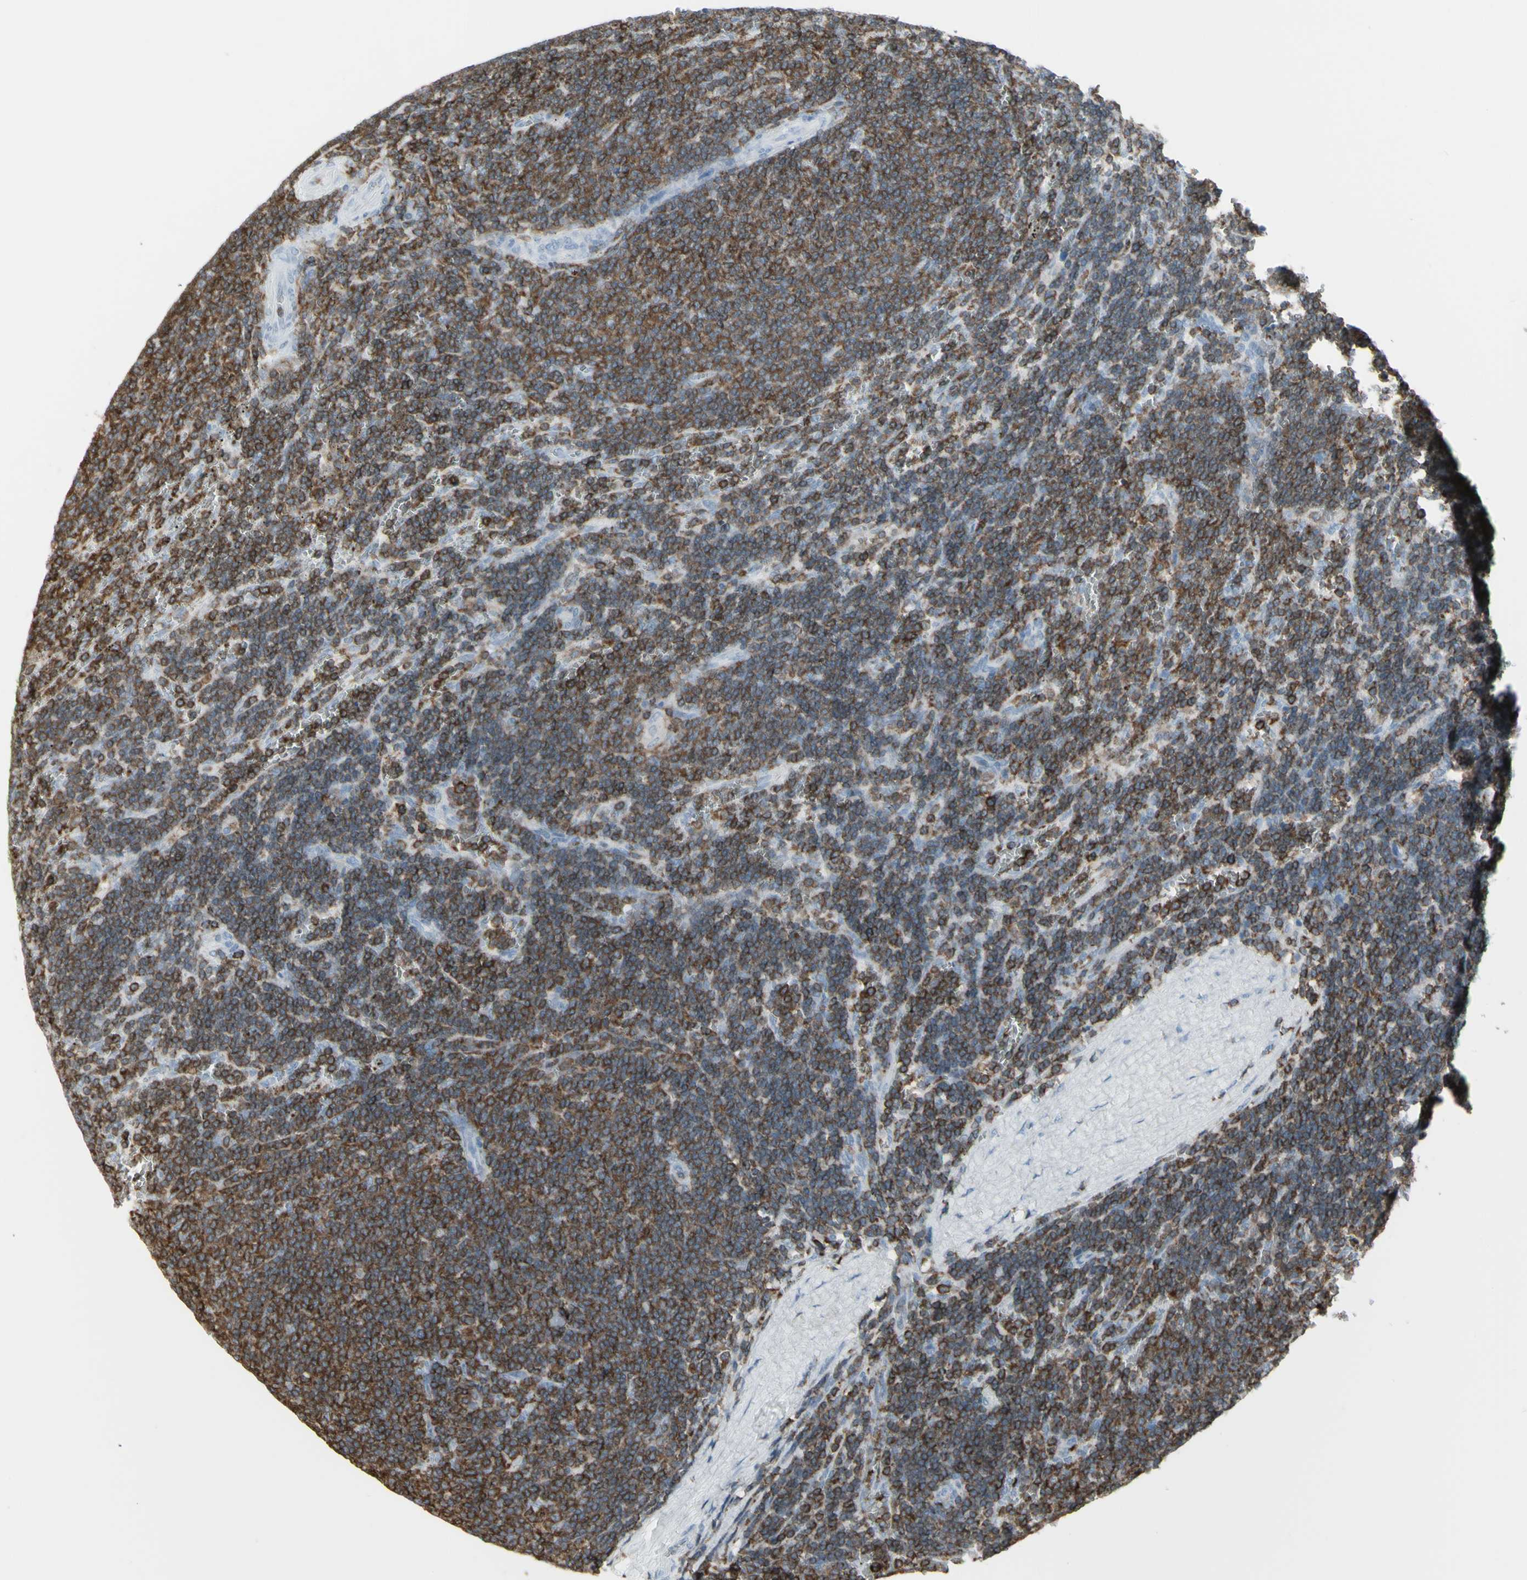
{"staining": {"intensity": "strong", "quantity": ">75%", "location": "cytoplasmic/membranous"}, "tissue": "lymphoma", "cell_type": "Tumor cells", "image_type": "cancer", "snomed": [{"axis": "morphology", "description": "Malignant lymphoma, non-Hodgkin's type, Low grade"}, {"axis": "topography", "description": "Spleen"}], "caption": "Protein expression analysis of human malignant lymphoma, non-Hodgkin's type (low-grade) reveals strong cytoplasmic/membranous staining in about >75% of tumor cells. (DAB (3,3'-diaminobenzidine) = brown stain, brightfield microscopy at high magnification).", "gene": "NRG1", "patient": {"sex": "female", "age": 50}}